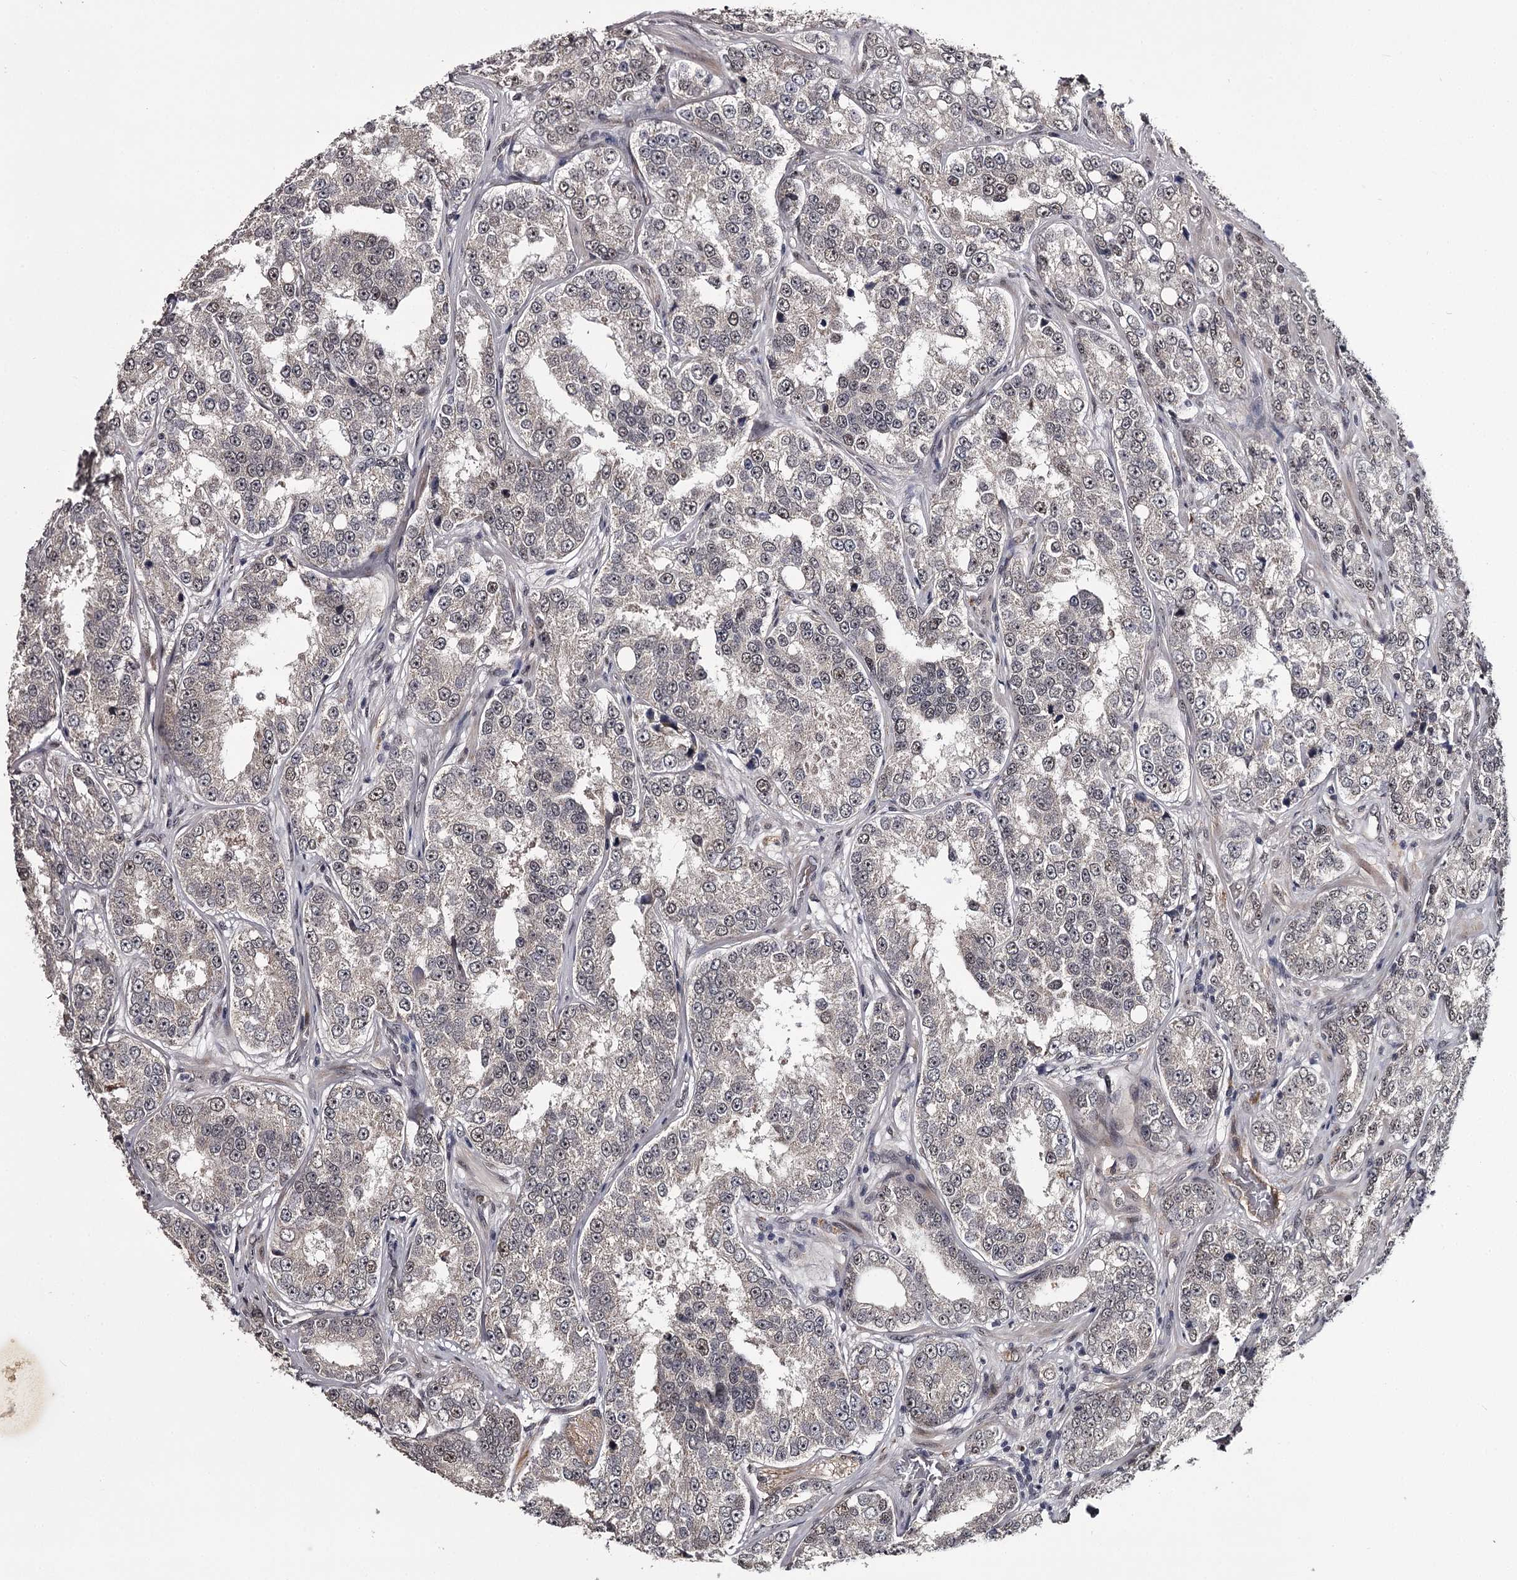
{"staining": {"intensity": "negative", "quantity": "none", "location": "none"}, "tissue": "prostate cancer", "cell_type": "Tumor cells", "image_type": "cancer", "snomed": [{"axis": "morphology", "description": "Normal tissue, NOS"}, {"axis": "morphology", "description": "Adenocarcinoma, High grade"}, {"axis": "topography", "description": "Prostate"}], "caption": "DAB immunohistochemical staining of human high-grade adenocarcinoma (prostate) shows no significant staining in tumor cells. (DAB IHC with hematoxylin counter stain).", "gene": "RNF44", "patient": {"sex": "male", "age": 83}}